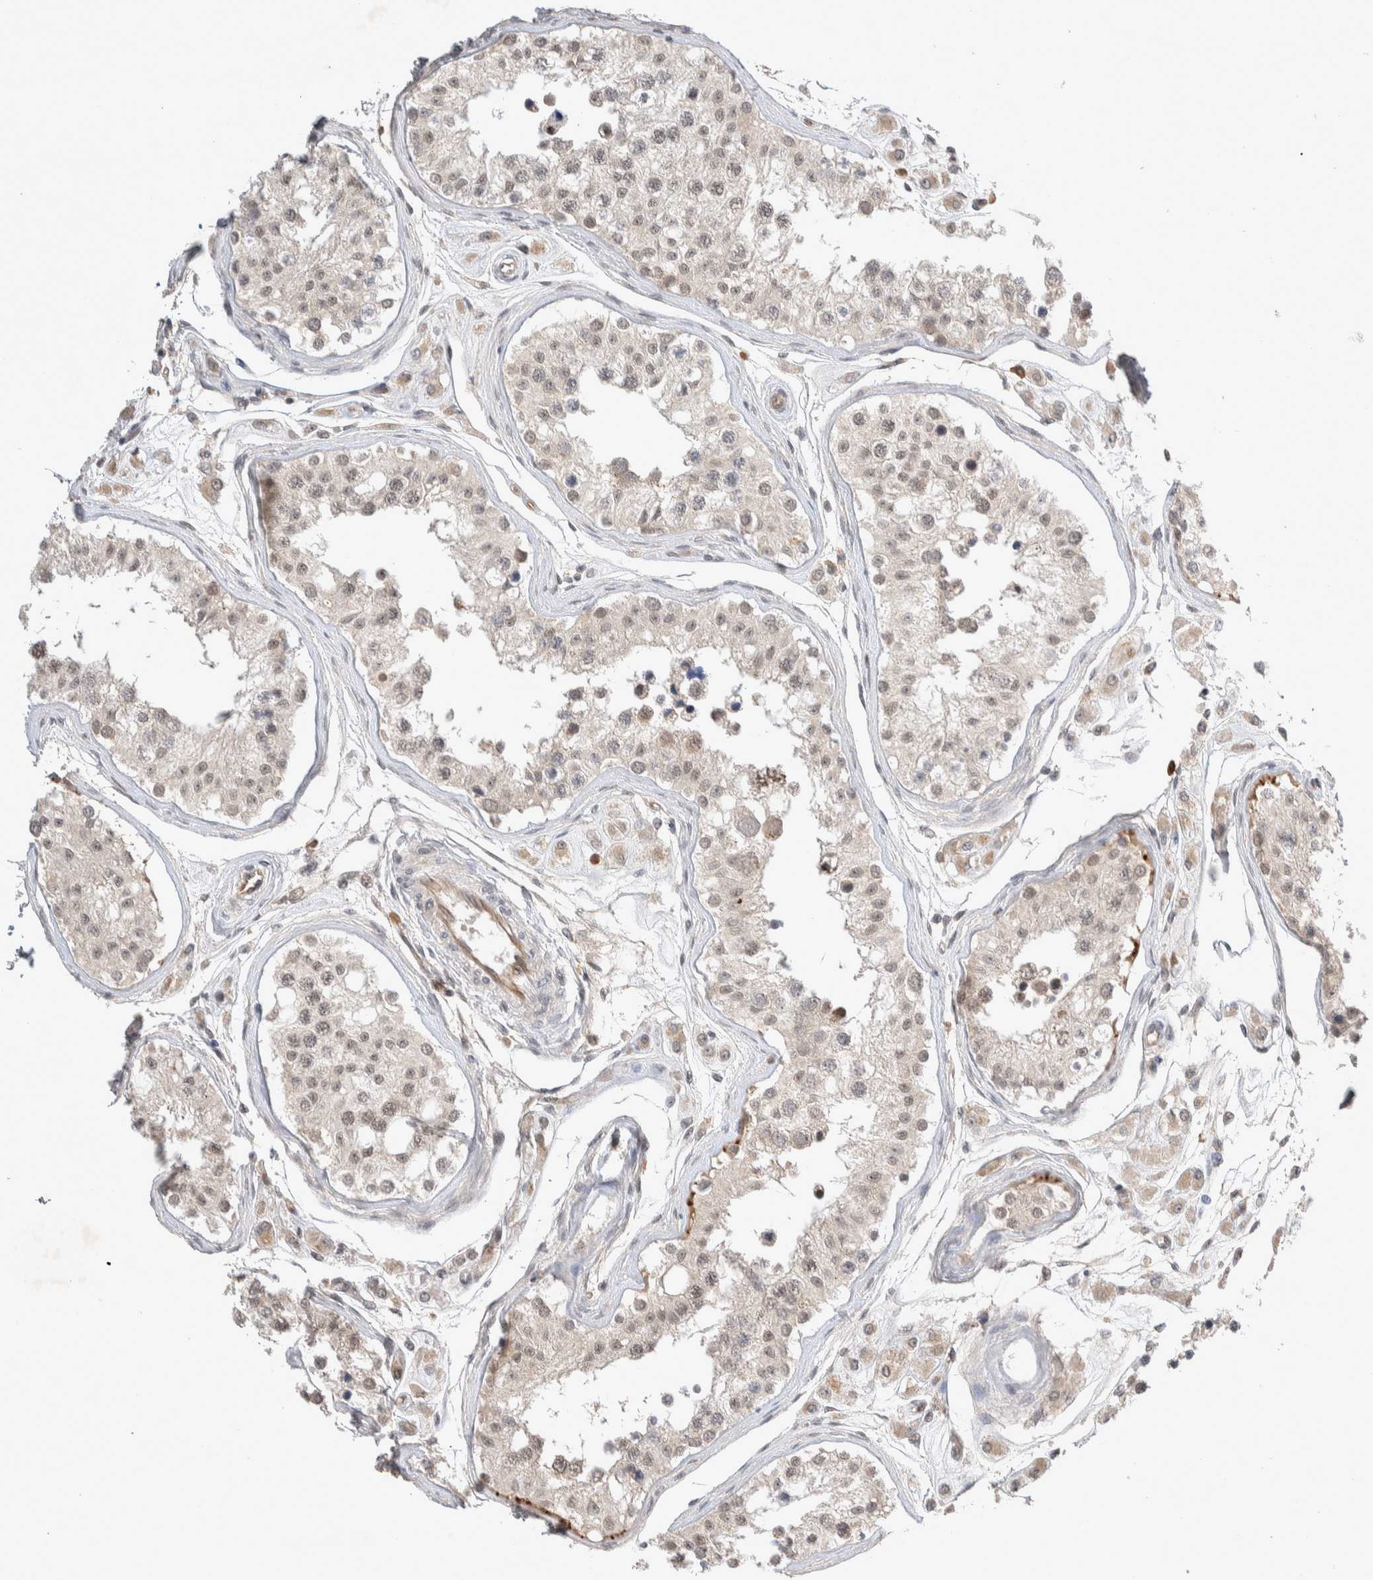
{"staining": {"intensity": "moderate", "quantity": ">75%", "location": "nuclear"}, "tissue": "testis", "cell_type": "Cells in seminiferous ducts", "image_type": "normal", "snomed": [{"axis": "morphology", "description": "Normal tissue, NOS"}, {"axis": "morphology", "description": "Adenocarcinoma, metastatic, NOS"}, {"axis": "topography", "description": "Testis"}], "caption": "A micrograph of testis stained for a protein shows moderate nuclear brown staining in cells in seminiferous ducts. (DAB = brown stain, brightfield microscopy at high magnification).", "gene": "ZNF704", "patient": {"sex": "male", "age": 26}}